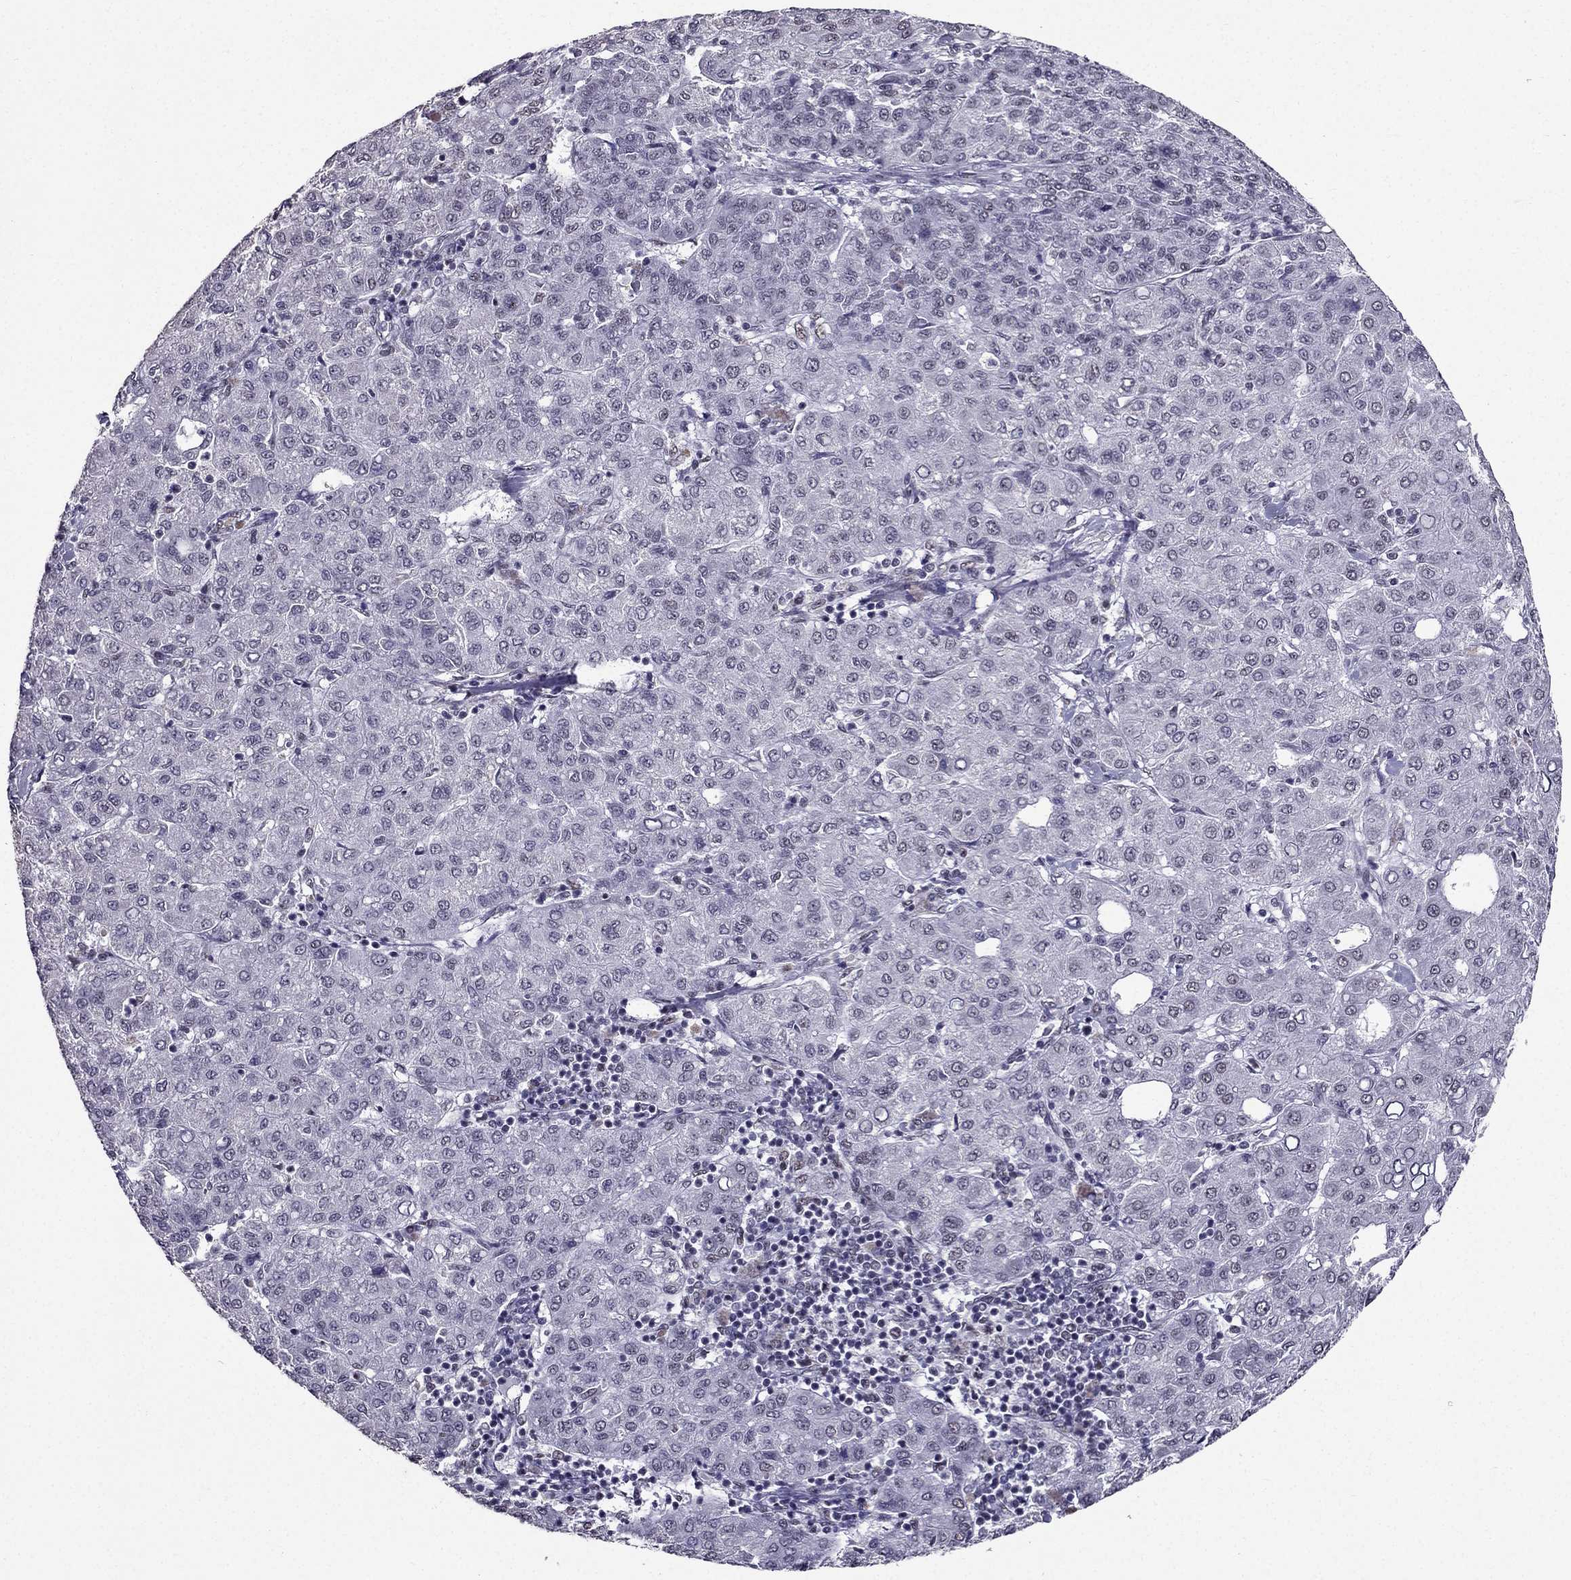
{"staining": {"intensity": "negative", "quantity": "none", "location": "none"}, "tissue": "liver cancer", "cell_type": "Tumor cells", "image_type": "cancer", "snomed": [{"axis": "morphology", "description": "Carcinoma, Hepatocellular, NOS"}, {"axis": "topography", "description": "Liver"}], "caption": "Tumor cells are negative for brown protein staining in liver cancer. Brightfield microscopy of immunohistochemistry (IHC) stained with DAB (brown) and hematoxylin (blue), captured at high magnification.", "gene": "ZNF420", "patient": {"sex": "male", "age": 65}}